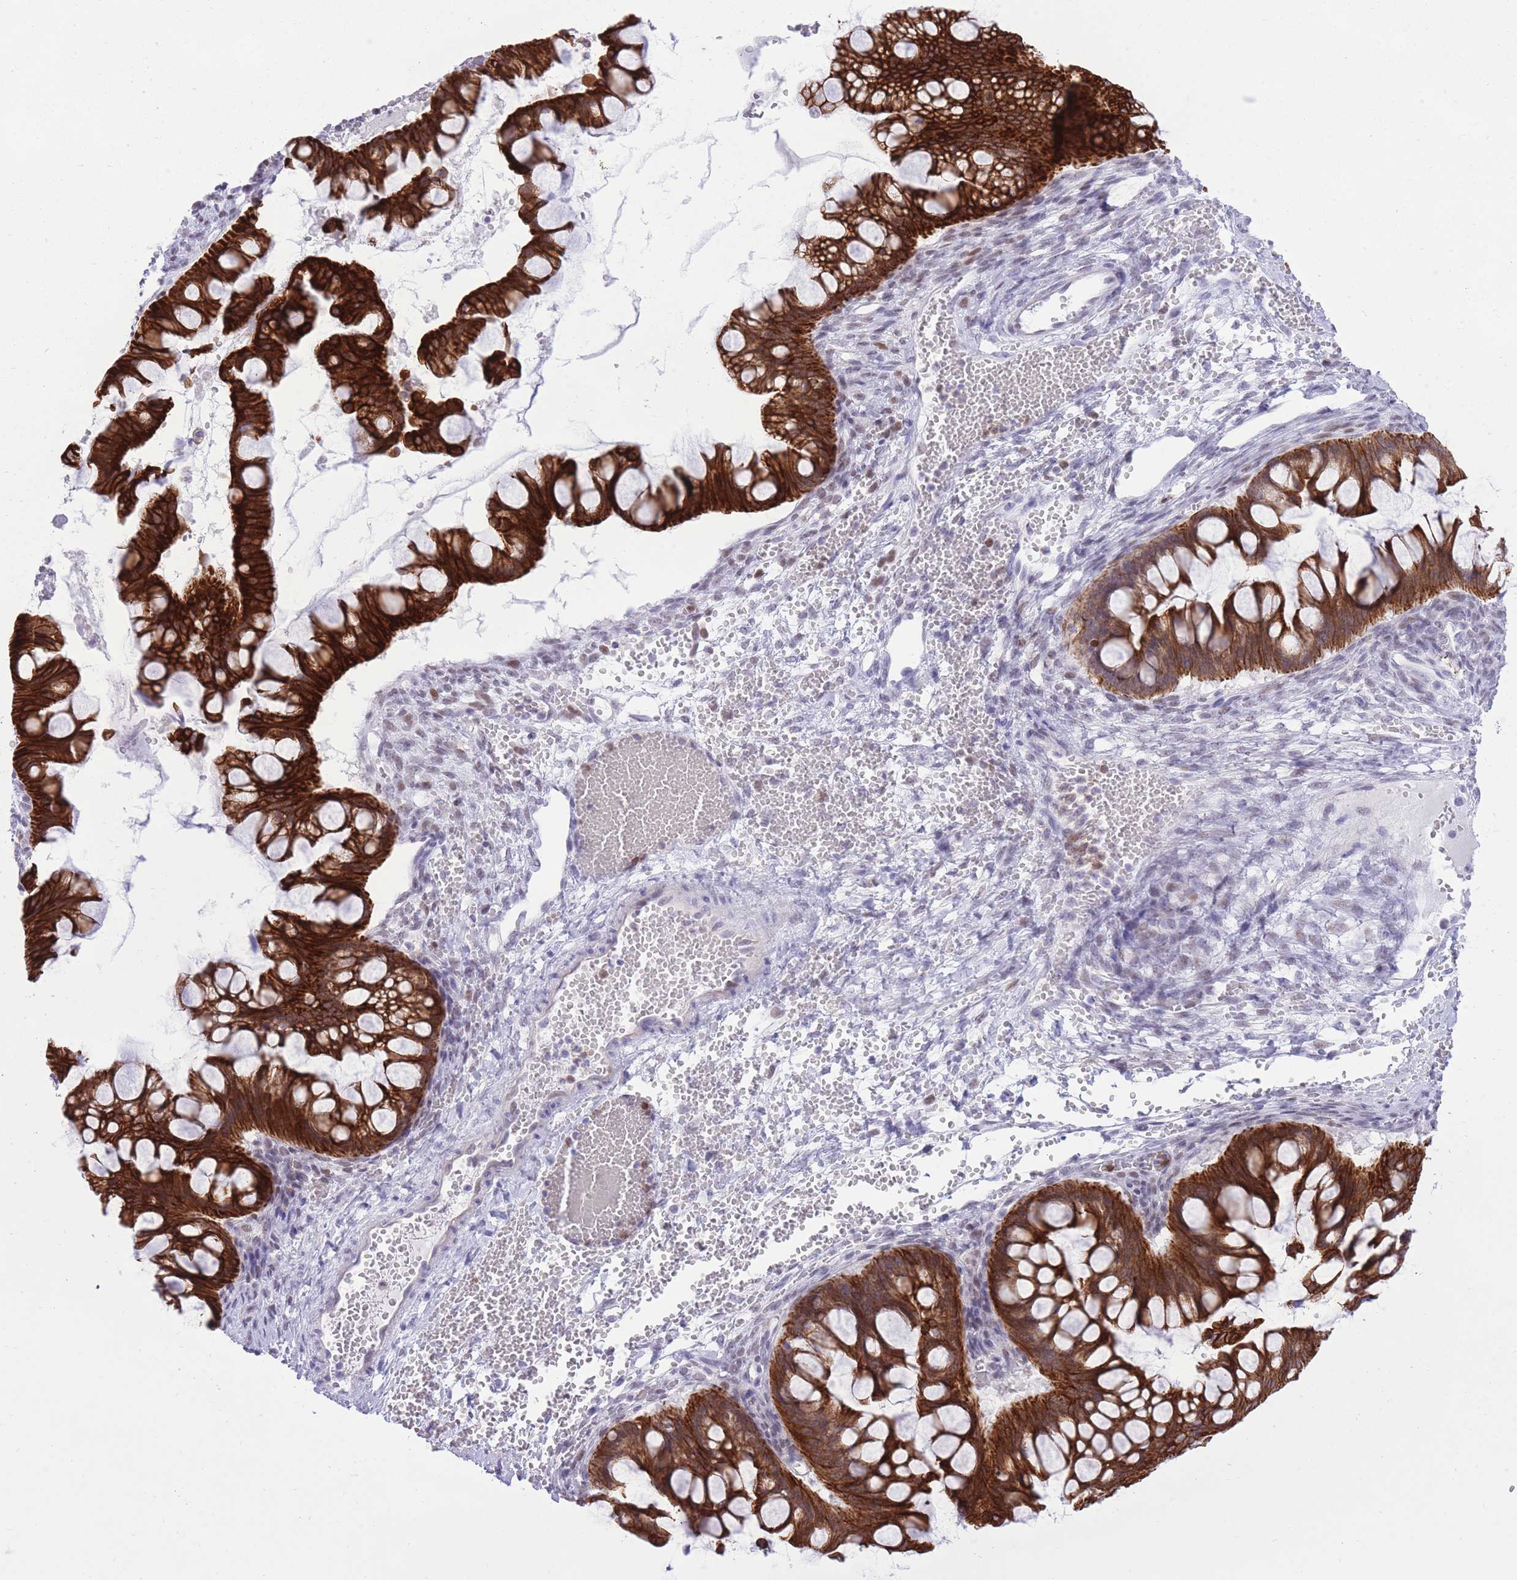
{"staining": {"intensity": "strong", "quantity": ">75%", "location": "cytoplasmic/membranous"}, "tissue": "ovarian cancer", "cell_type": "Tumor cells", "image_type": "cancer", "snomed": [{"axis": "morphology", "description": "Cystadenocarcinoma, mucinous, NOS"}, {"axis": "topography", "description": "Ovary"}], "caption": "Strong cytoplasmic/membranous positivity is identified in about >75% of tumor cells in ovarian cancer.", "gene": "MEIS3", "patient": {"sex": "female", "age": 73}}